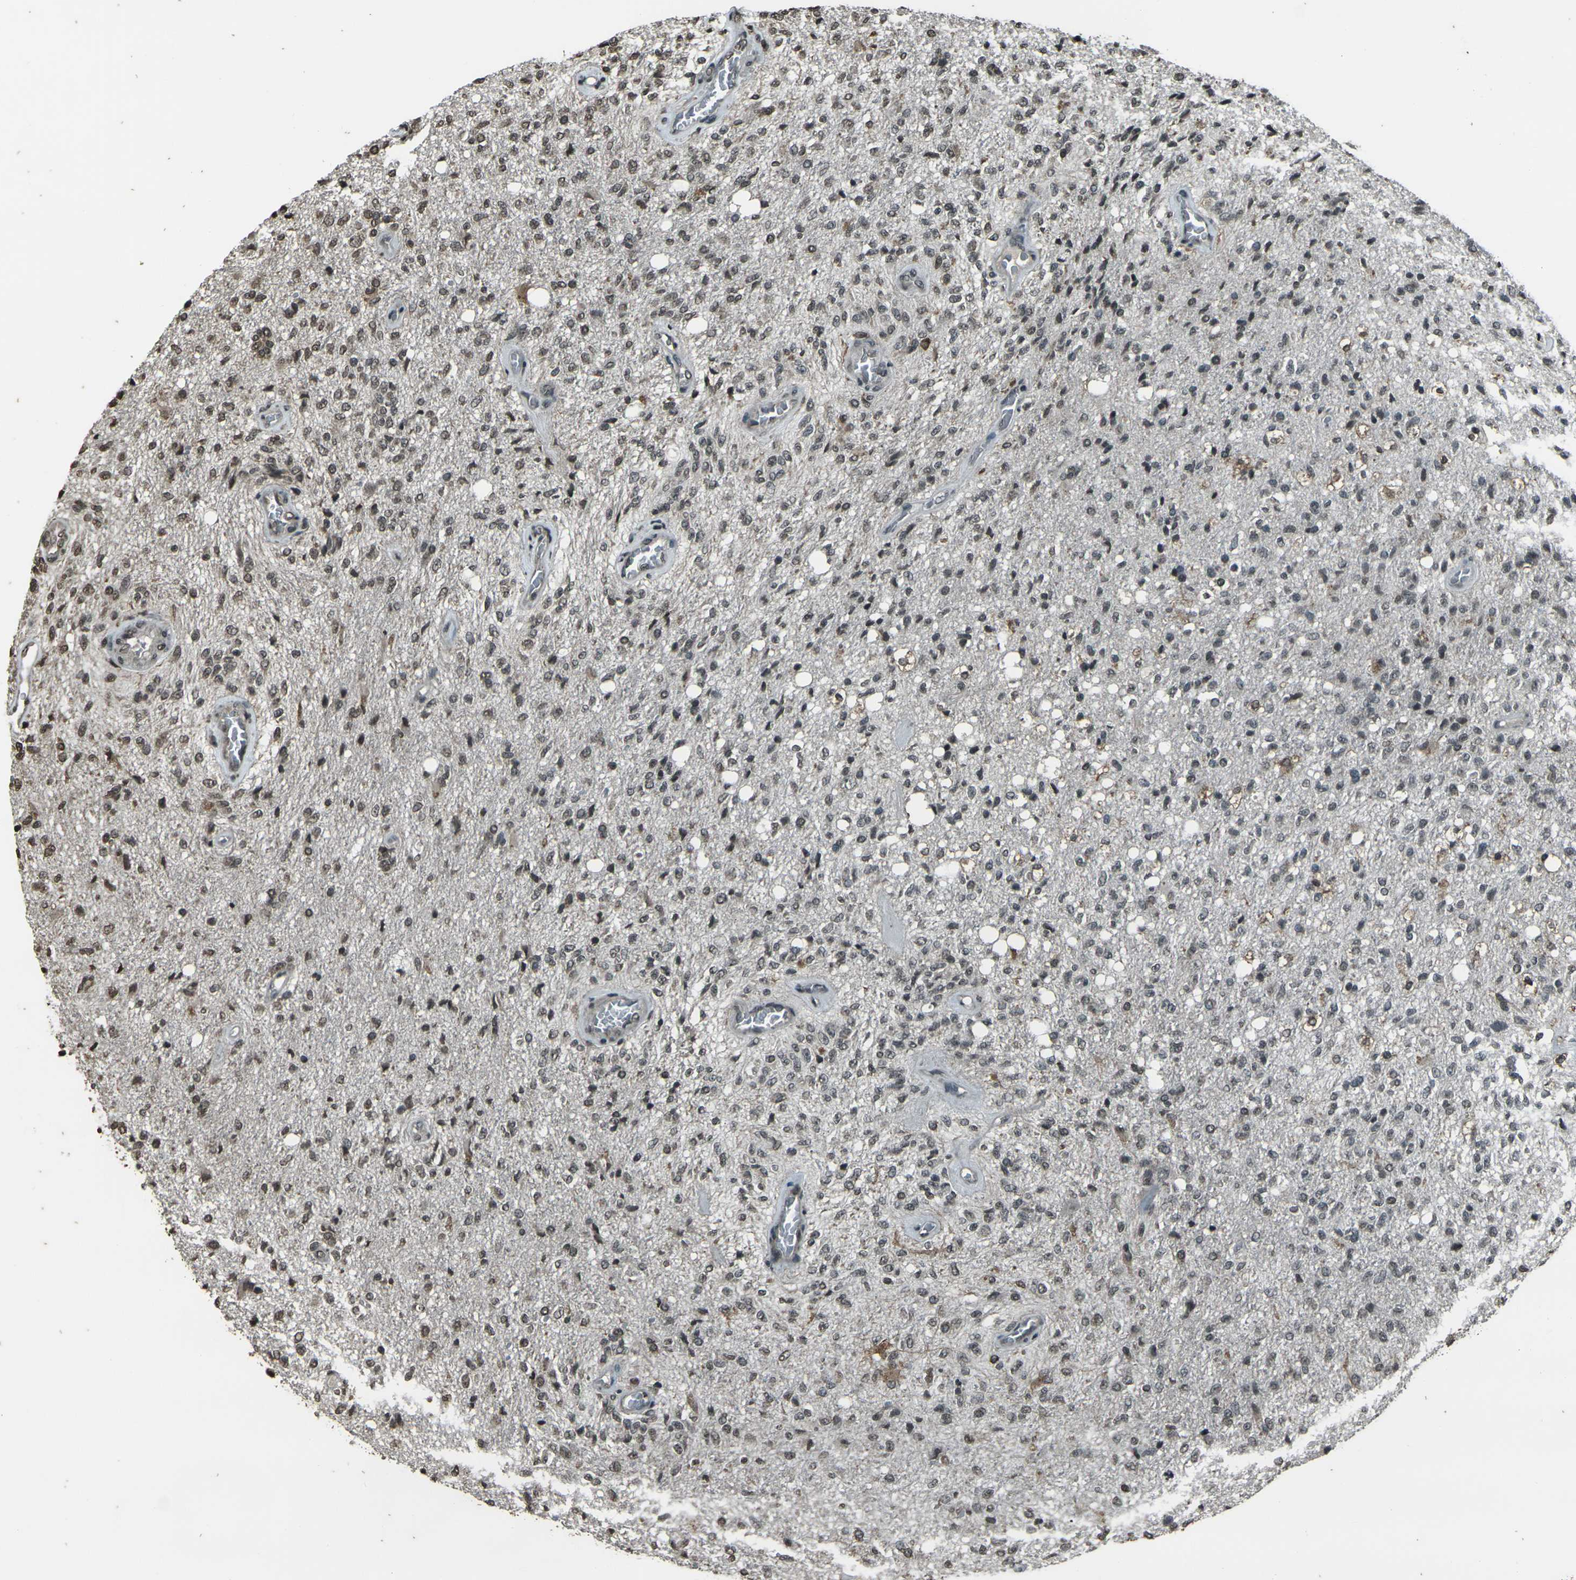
{"staining": {"intensity": "weak", "quantity": "25%-75%", "location": "nuclear"}, "tissue": "glioma", "cell_type": "Tumor cells", "image_type": "cancer", "snomed": [{"axis": "morphology", "description": "Normal tissue, NOS"}, {"axis": "morphology", "description": "Glioma, malignant, High grade"}, {"axis": "topography", "description": "Cerebral cortex"}], "caption": "Glioma stained with a brown dye exhibits weak nuclear positive staining in about 25%-75% of tumor cells.", "gene": "PRPF8", "patient": {"sex": "male", "age": 77}}